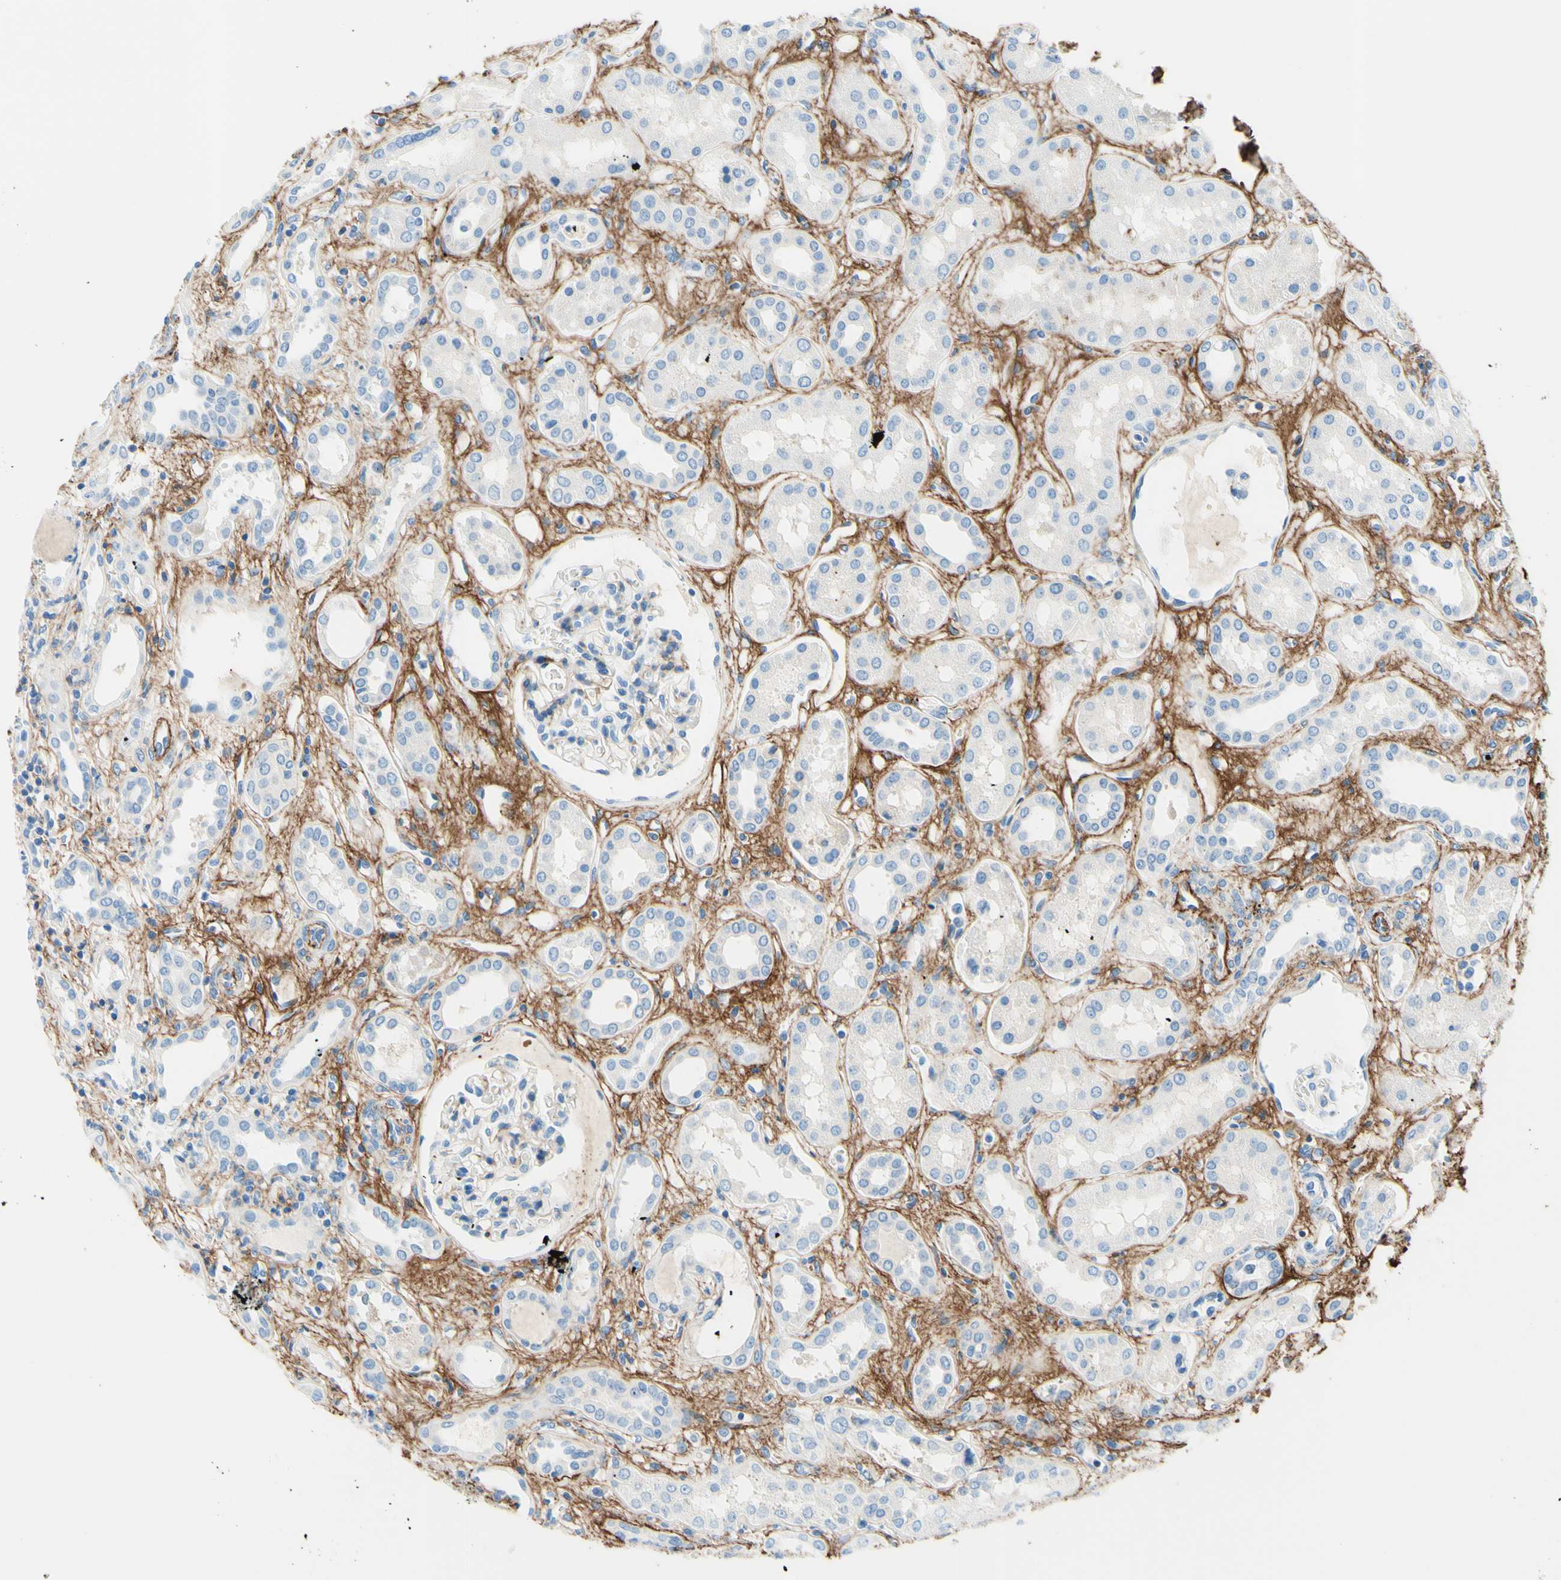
{"staining": {"intensity": "negative", "quantity": "none", "location": "none"}, "tissue": "kidney", "cell_type": "Cells in glomeruli", "image_type": "normal", "snomed": [{"axis": "morphology", "description": "Normal tissue, NOS"}, {"axis": "topography", "description": "Kidney"}], "caption": "Kidney stained for a protein using immunohistochemistry exhibits no staining cells in glomeruli.", "gene": "MFAP5", "patient": {"sex": "male", "age": 59}}